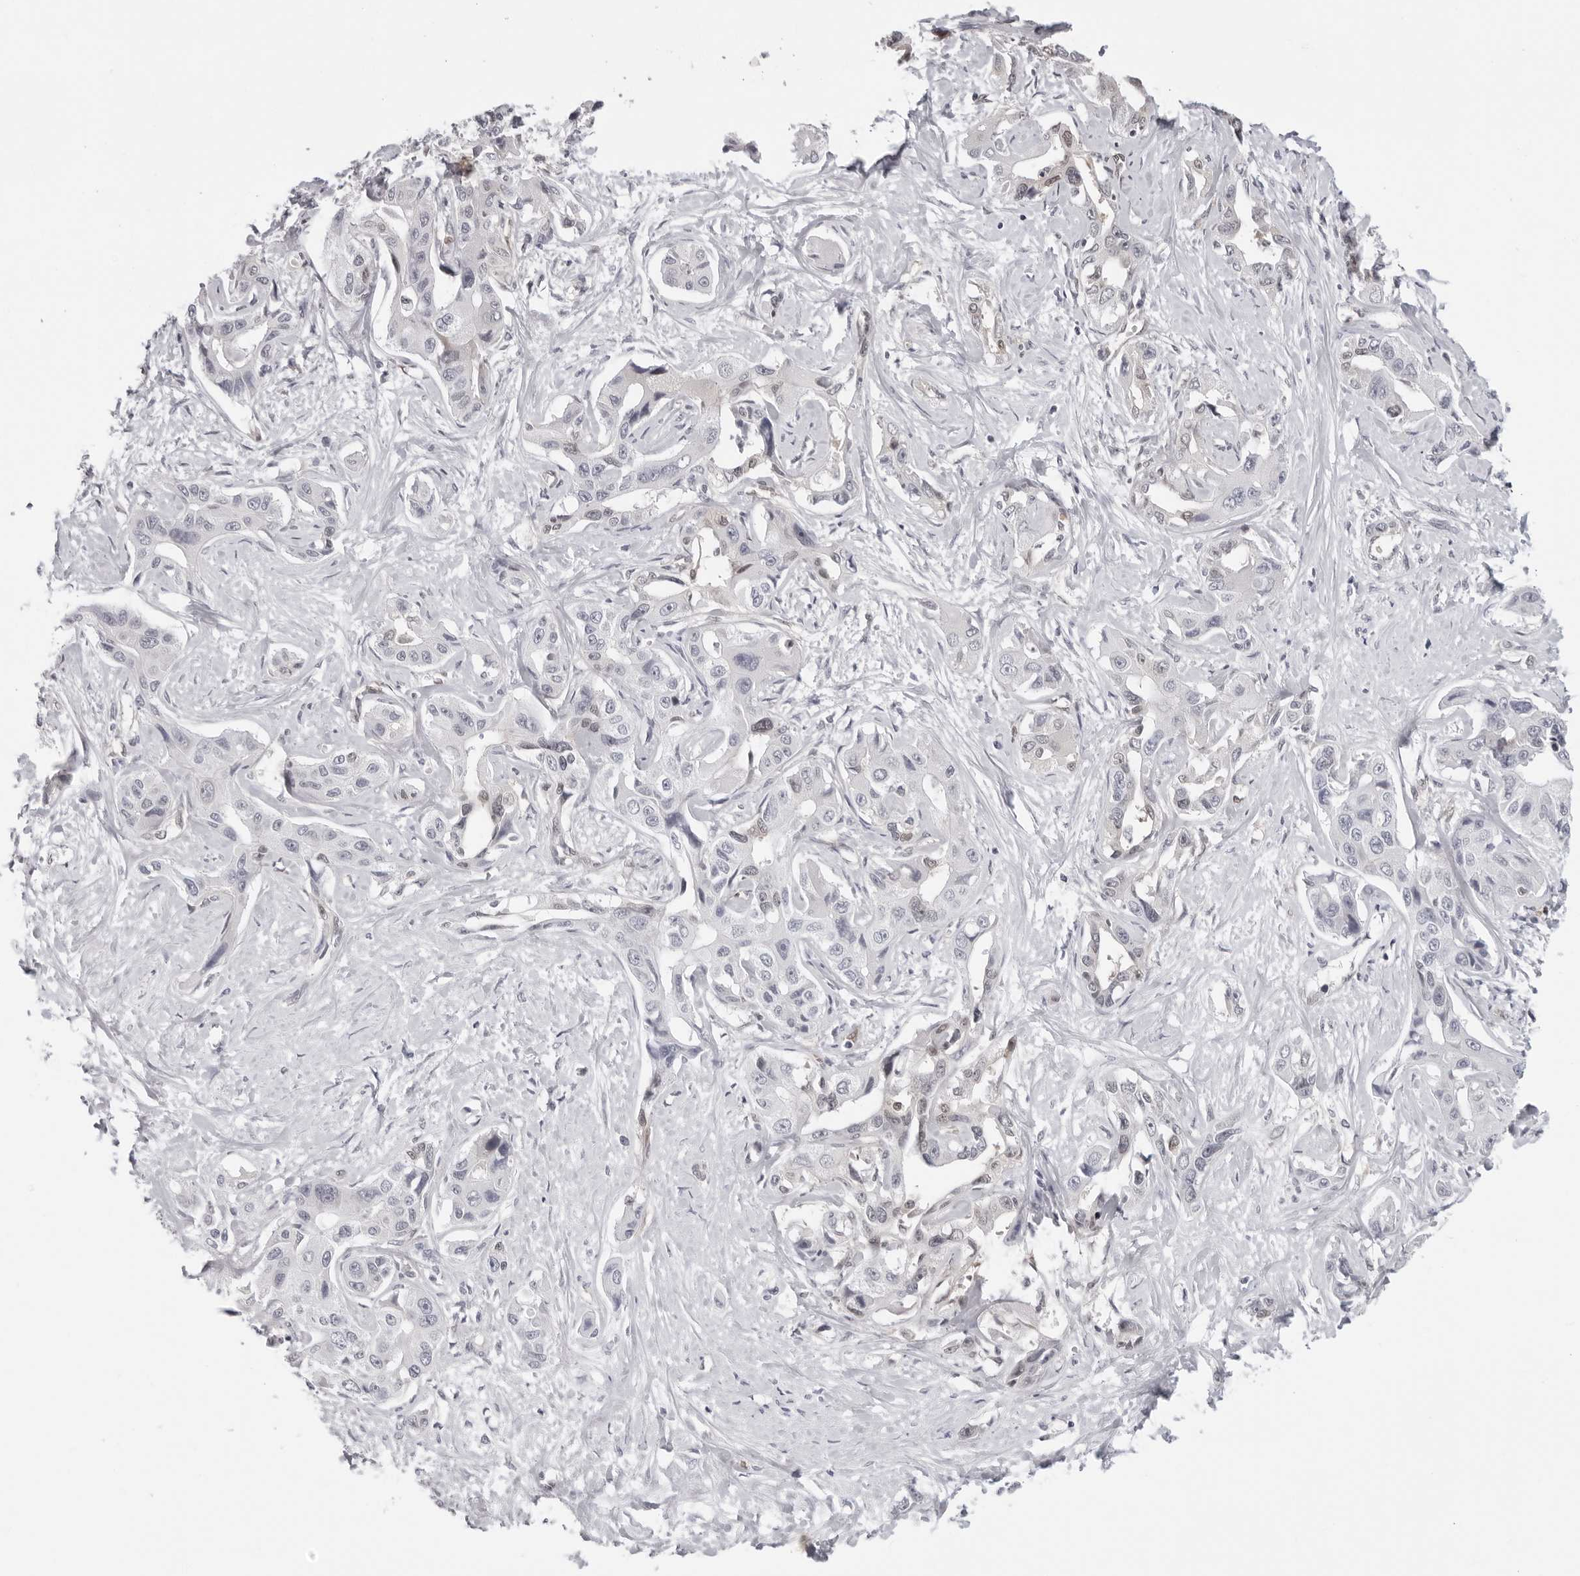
{"staining": {"intensity": "negative", "quantity": "none", "location": "none"}, "tissue": "liver cancer", "cell_type": "Tumor cells", "image_type": "cancer", "snomed": [{"axis": "morphology", "description": "Cholangiocarcinoma"}, {"axis": "topography", "description": "Liver"}], "caption": "An IHC histopathology image of liver cholangiocarcinoma is shown. There is no staining in tumor cells of liver cholangiocarcinoma.", "gene": "CASP7", "patient": {"sex": "male", "age": 59}}